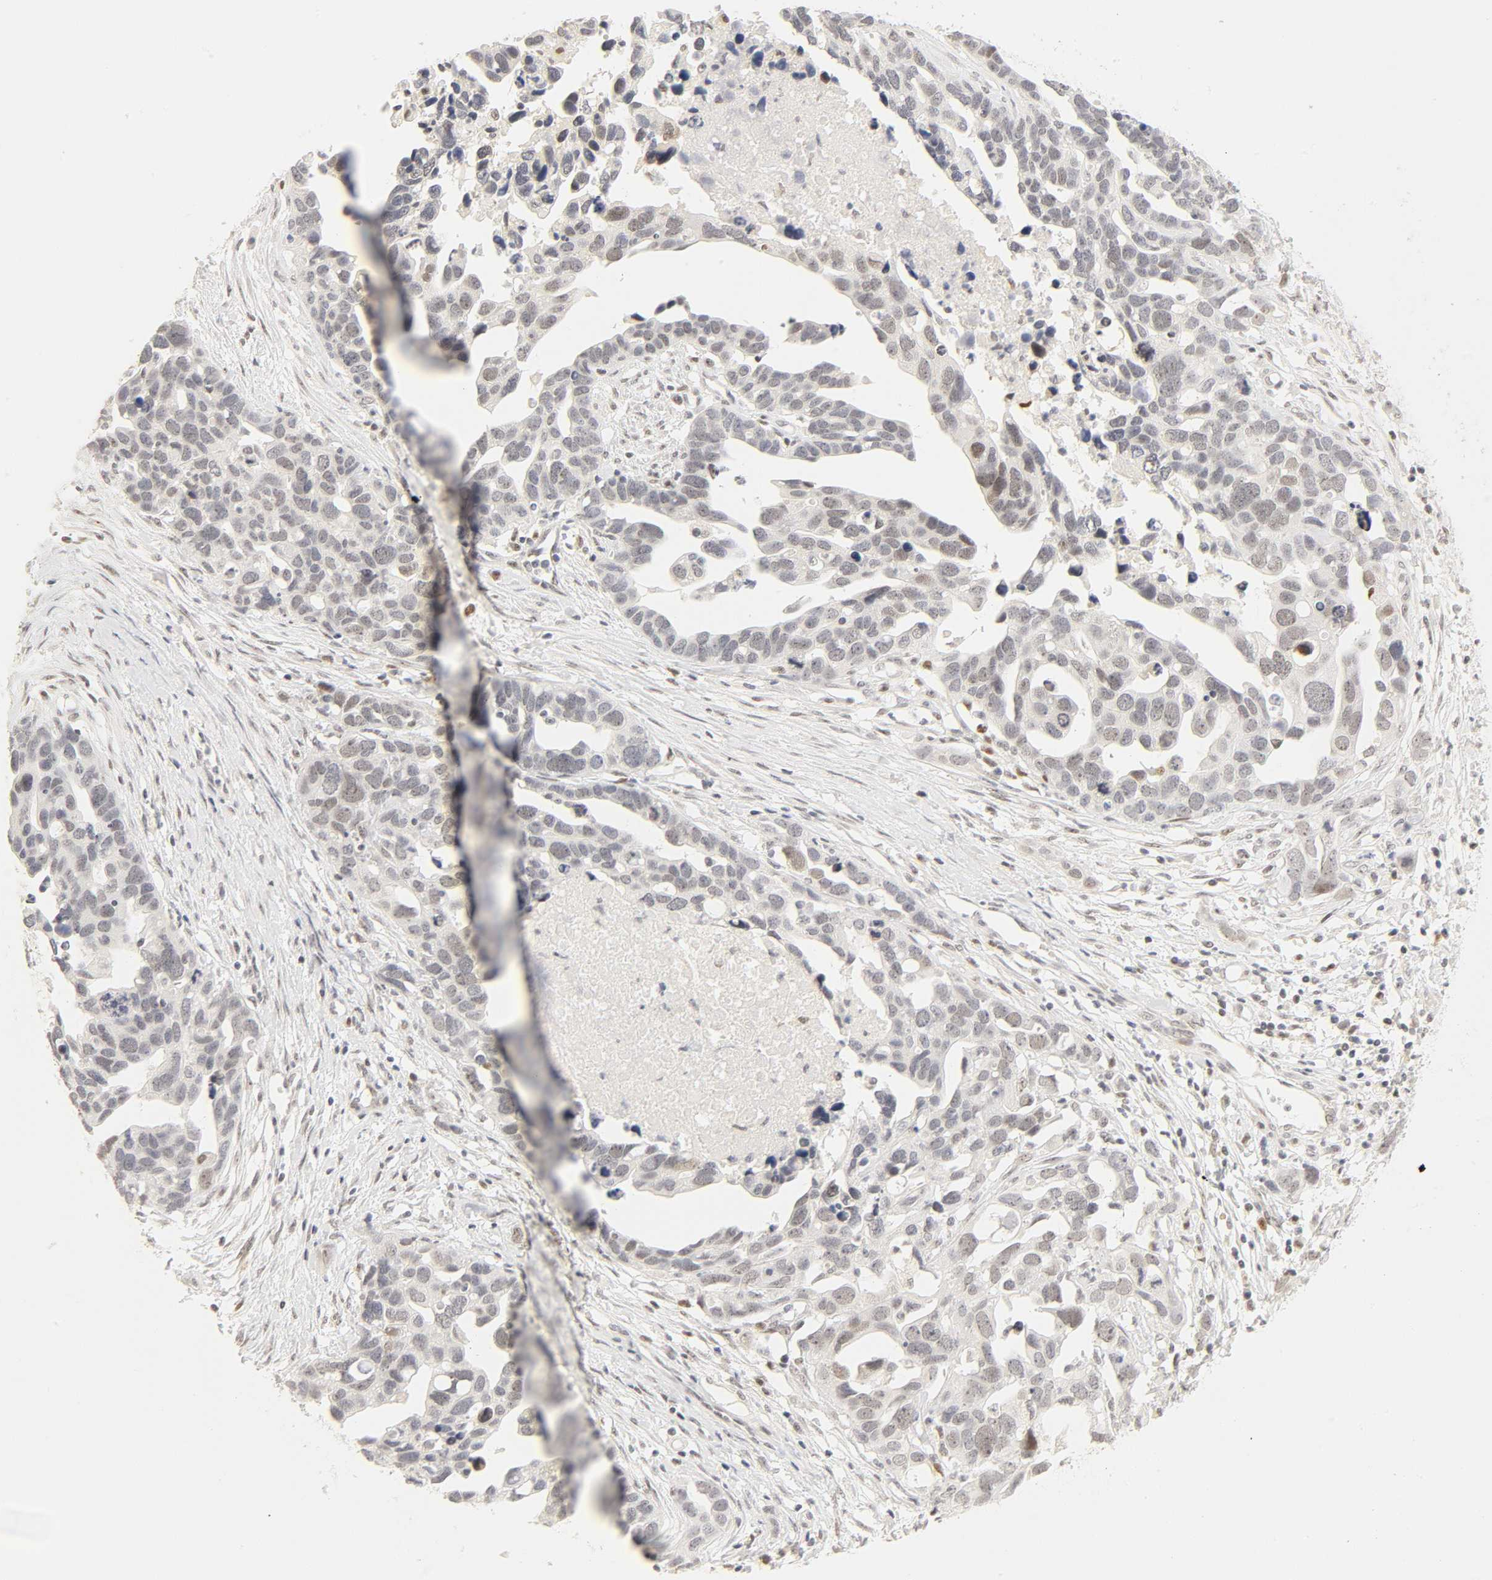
{"staining": {"intensity": "weak", "quantity": "<25%", "location": "nuclear"}, "tissue": "ovarian cancer", "cell_type": "Tumor cells", "image_type": "cancer", "snomed": [{"axis": "morphology", "description": "Cystadenocarcinoma, serous, NOS"}, {"axis": "topography", "description": "Ovary"}], "caption": "IHC image of neoplastic tissue: ovarian cancer (serous cystadenocarcinoma) stained with DAB displays no significant protein staining in tumor cells.", "gene": "MNAT1", "patient": {"sex": "female", "age": 54}}